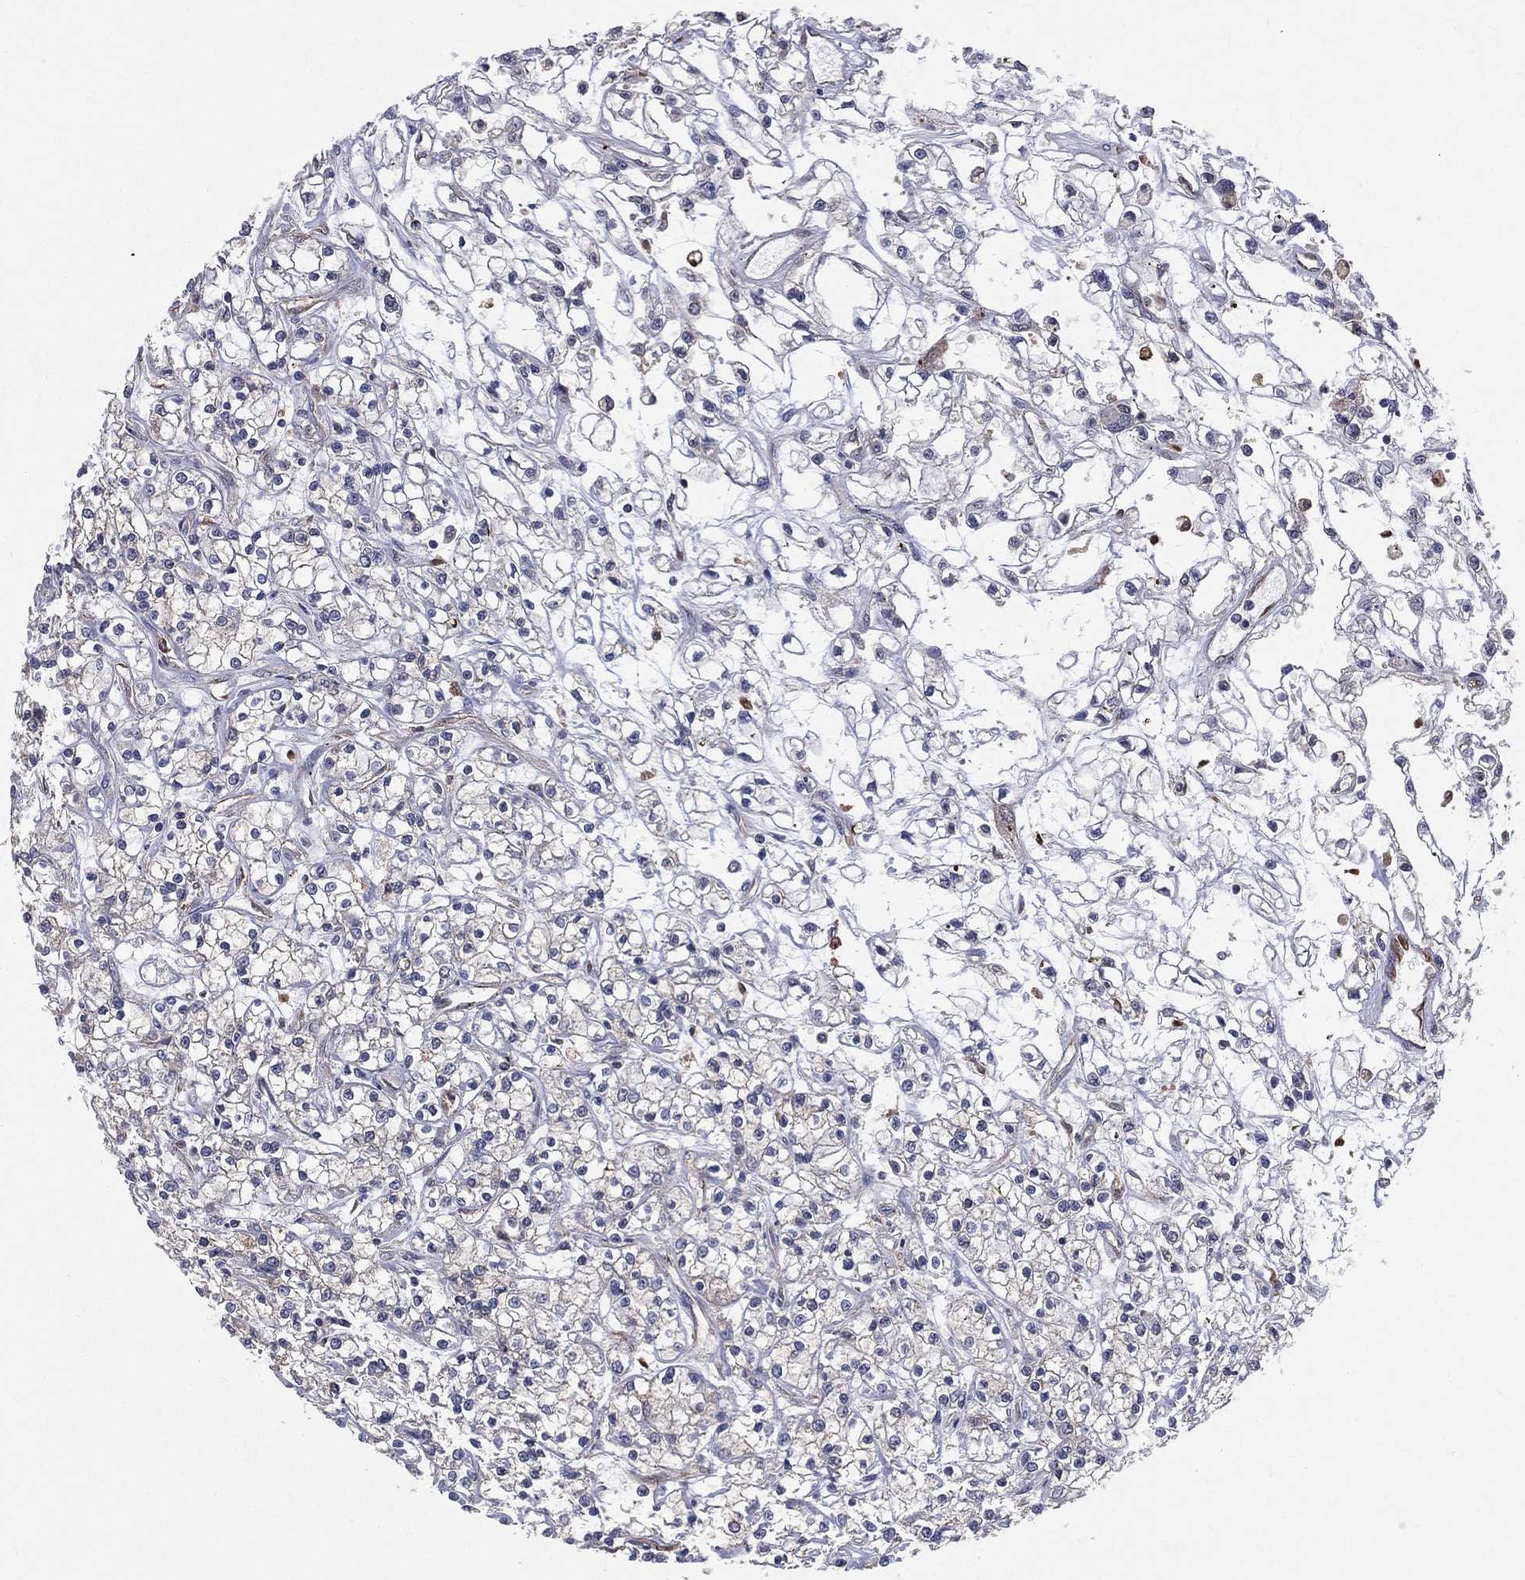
{"staining": {"intensity": "negative", "quantity": "none", "location": "none"}, "tissue": "renal cancer", "cell_type": "Tumor cells", "image_type": "cancer", "snomed": [{"axis": "morphology", "description": "Adenocarcinoma, NOS"}, {"axis": "topography", "description": "Kidney"}], "caption": "Immunohistochemical staining of human renal cancer (adenocarcinoma) displays no significant expression in tumor cells.", "gene": "GMPR2", "patient": {"sex": "female", "age": 59}}